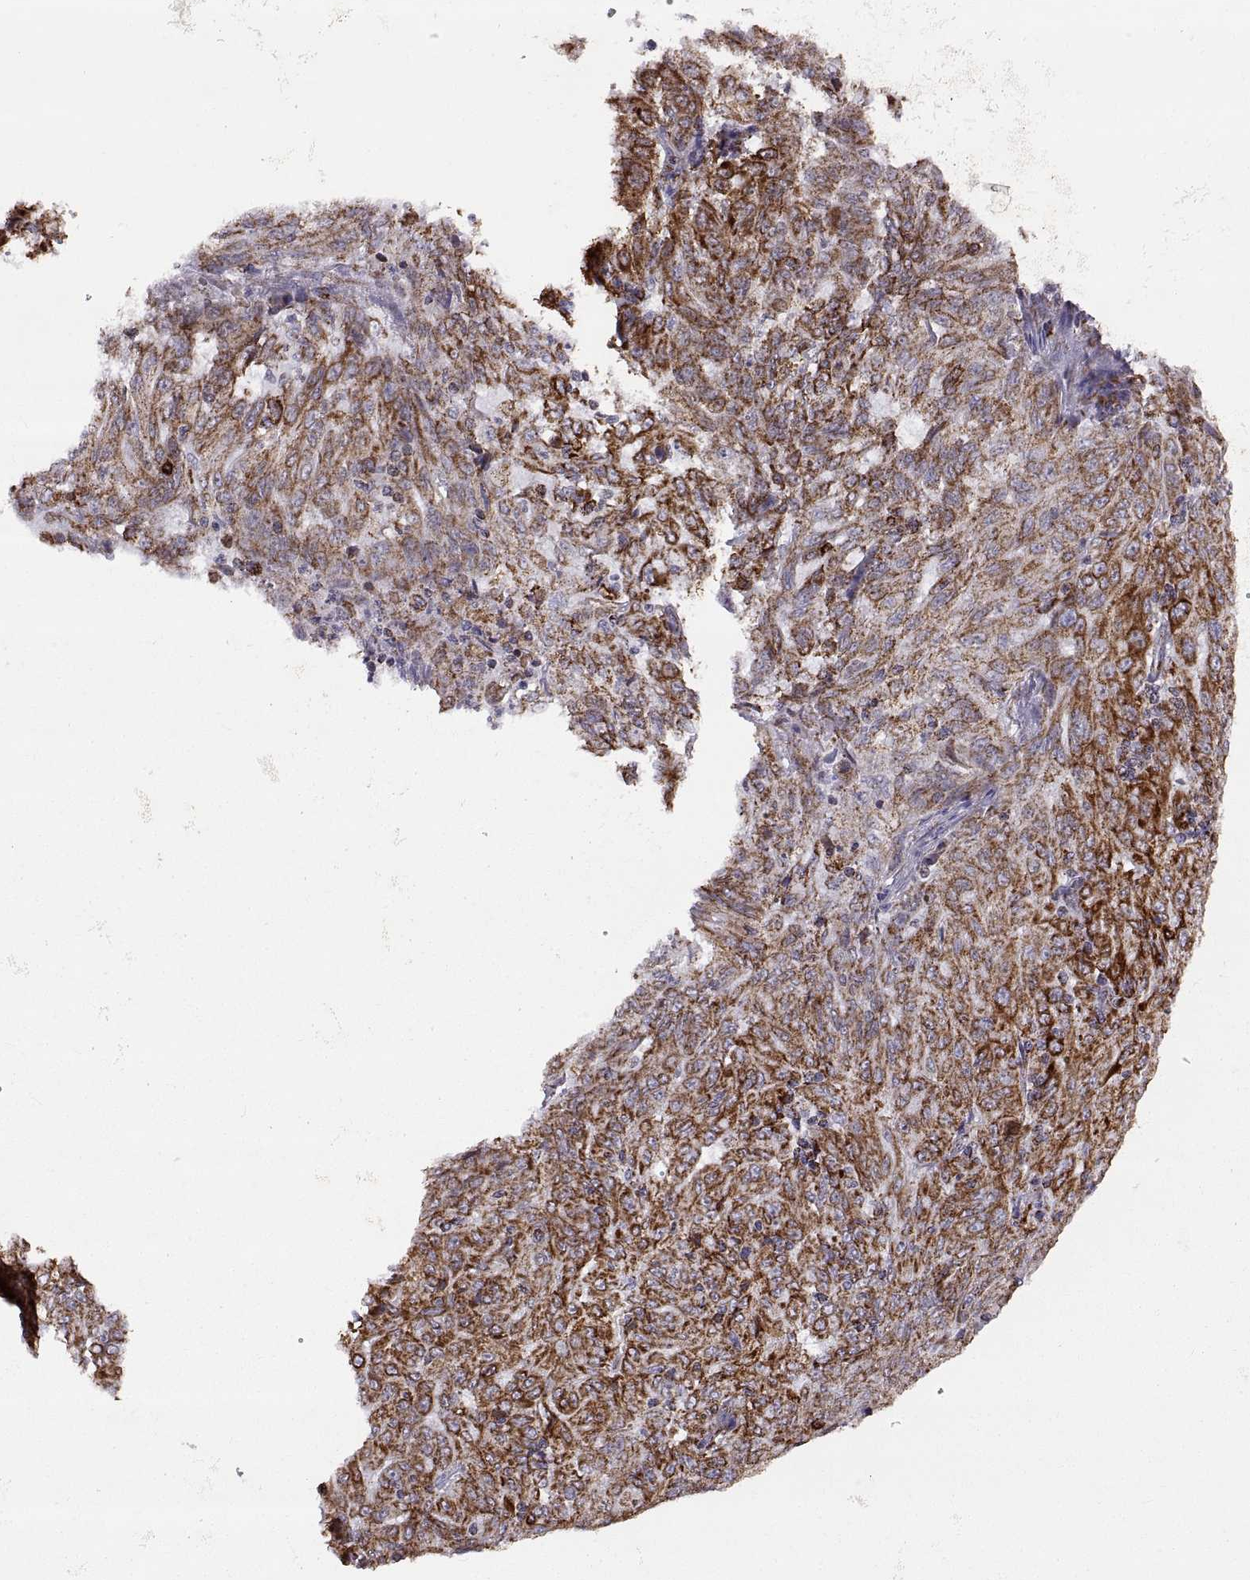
{"staining": {"intensity": "strong", "quantity": ">75%", "location": "cytoplasmic/membranous"}, "tissue": "pancreatic cancer", "cell_type": "Tumor cells", "image_type": "cancer", "snomed": [{"axis": "morphology", "description": "Adenocarcinoma, NOS"}, {"axis": "topography", "description": "Pancreas"}], "caption": "Pancreatic adenocarcinoma tissue exhibits strong cytoplasmic/membranous staining in about >75% of tumor cells, visualized by immunohistochemistry.", "gene": "ARSD", "patient": {"sex": "male", "age": 63}}